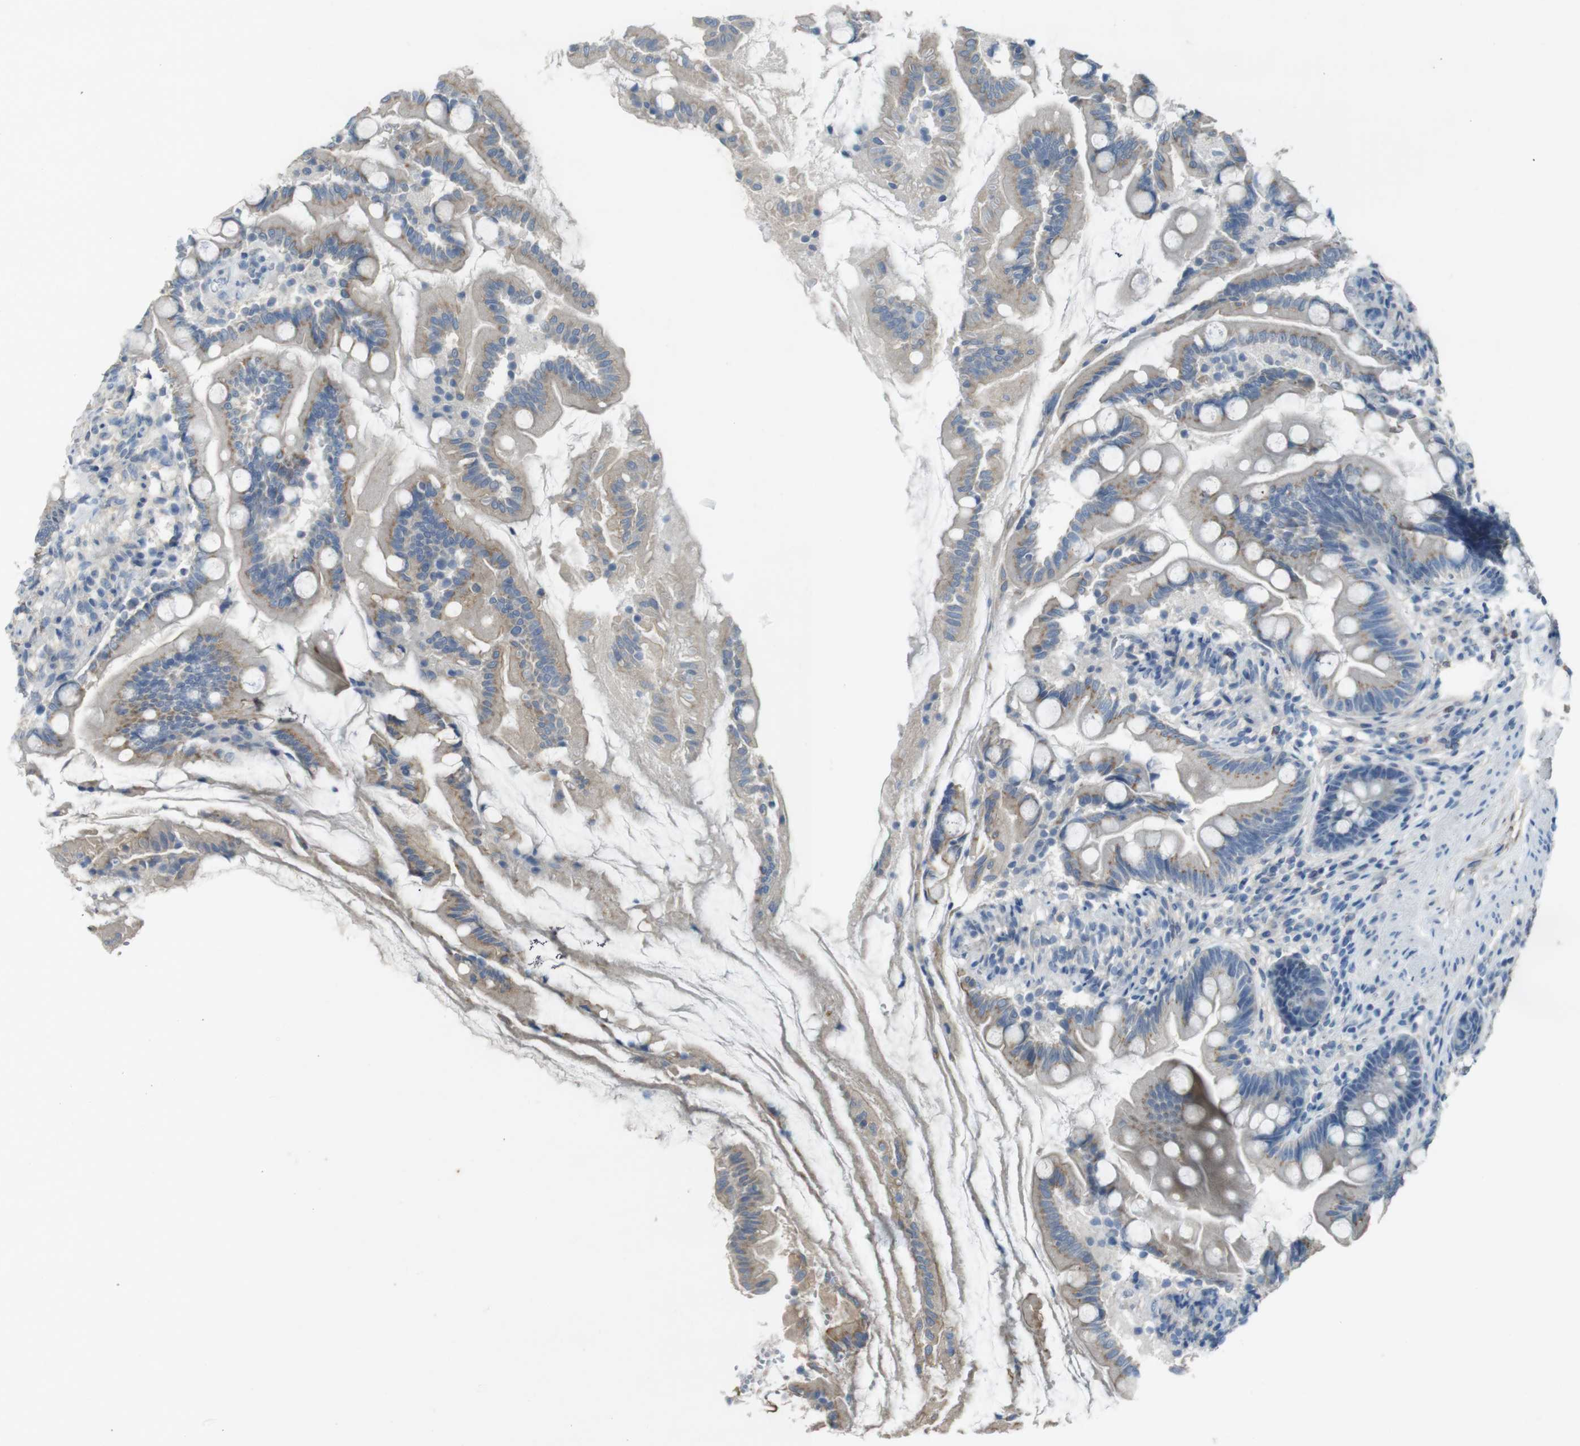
{"staining": {"intensity": "moderate", "quantity": "<25%", "location": "cytoplasmic/membranous"}, "tissue": "small intestine", "cell_type": "Glandular cells", "image_type": "normal", "snomed": [{"axis": "morphology", "description": "Normal tissue, NOS"}, {"axis": "topography", "description": "Small intestine"}], "caption": "Small intestine stained with a brown dye reveals moderate cytoplasmic/membranous positive positivity in about <25% of glandular cells.", "gene": "ENTPD7", "patient": {"sex": "female", "age": 56}}